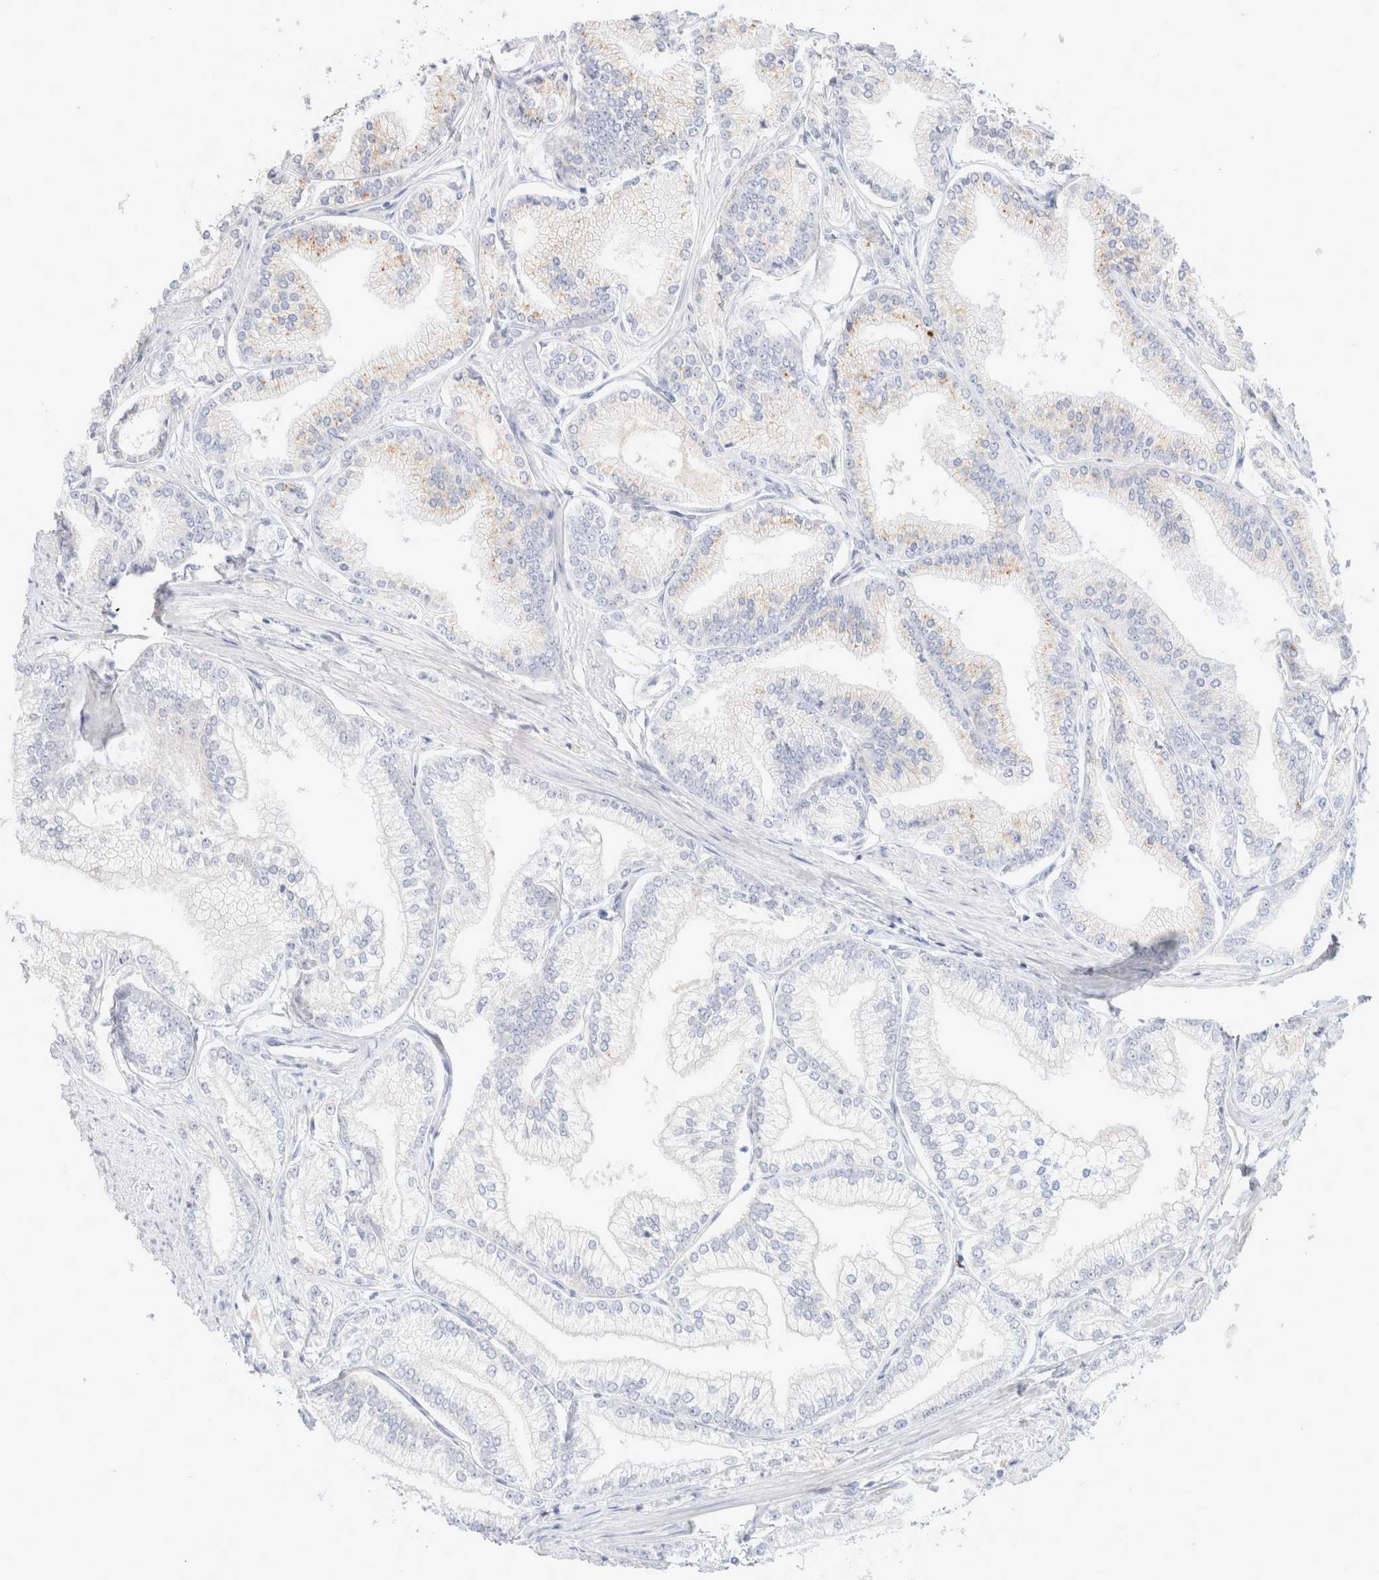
{"staining": {"intensity": "weak", "quantity": "<25%", "location": "cytoplasmic/membranous"}, "tissue": "prostate cancer", "cell_type": "Tumor cells", "image_type": "cancer", "snomed": [{"axis": "morphology", "description": "Adenocarcinoma, Low grade"}, {"axis": "topography", "description": "Prostate"}], "caption": "DAB immunohistochemical staining of prostate adenocarcinoma (low-grade) reveals no significant positivity in tumor cells.", "gene": "CPQ", "patient": {"sex": "male", "age": 52}}